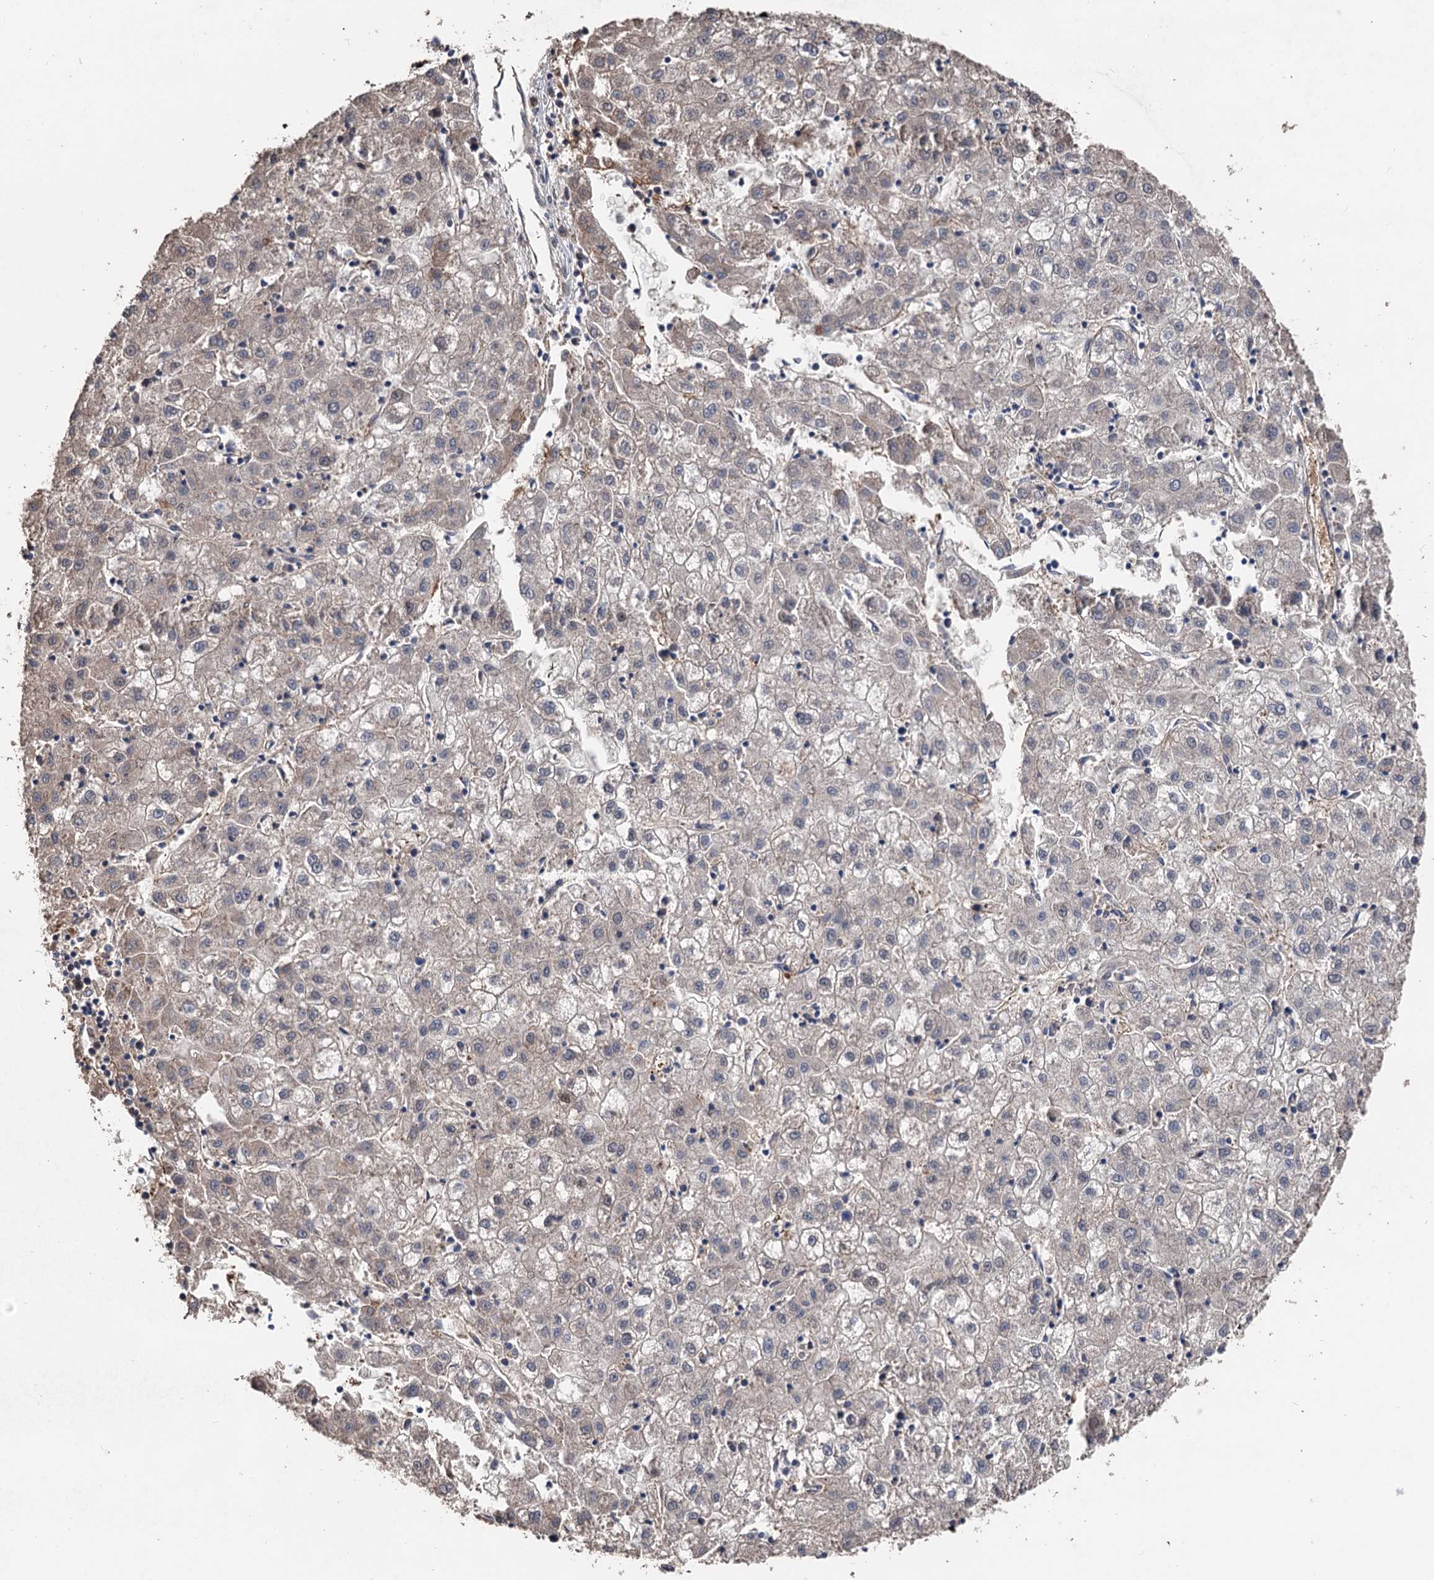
{"staining": {"intensity": "negative", "quantity": "none", "location": "none"}, "tissue": "liver cancer", "cell_type": "Tumor cells", "image_type": "cancer", "snomed": [{"axis": "morphology", "description": "Carcinoma, Hepatocellular, NOS"}, {"axis": "topography", "description": "Liver"}], "caption": "Photomicrograph shows no significant protein staining in tumor cells of liver cancer.", "gene": "DEXI", "patient": {"sex": "male", "age": 72}}